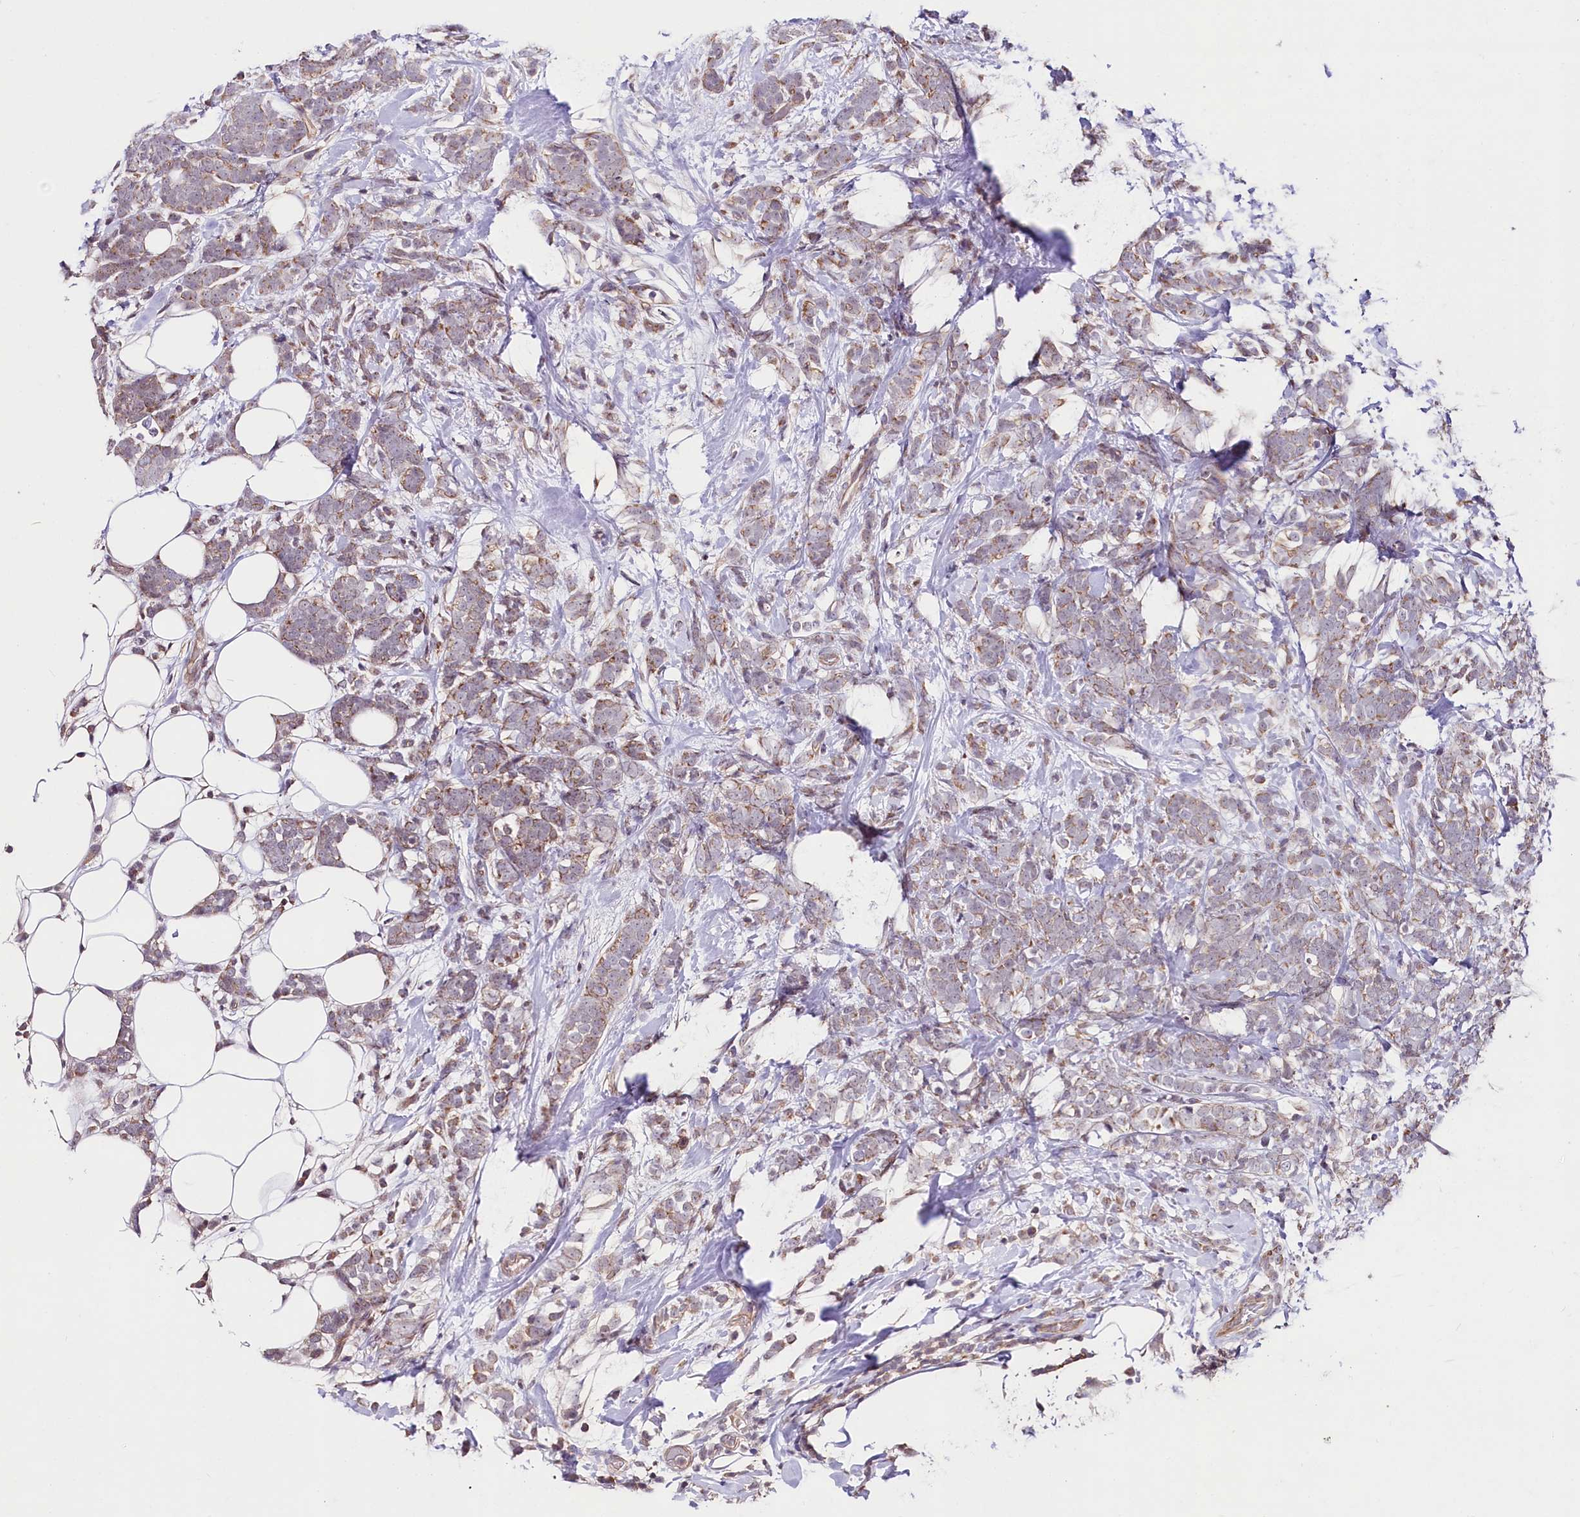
{"staining": {"intensity": "weak", "quantity": ">75%", "location": "cytoplasmic/membranous"}, "tissue": "breast cancer", "cell_type": "Tumor cells", "image_type": "cancer", "snomed": [{"axis": "morphology", "description": "Lobular carcinoma"}, {"axis": "topography", "description": "Breast"}], "caption": "Protein staining displays weak cytoplasmic/membranous positivity in approximately >75% of tumor cells in lobular carcinoma (breast). The staining was performed using DAB to visualize the protein expression in brown, while the nuclei were stained in blue with hematoxylin (Magnification: 20x).", "gene": "TAFAZZIN", "patient": {"sex": "female", "age": 58}}